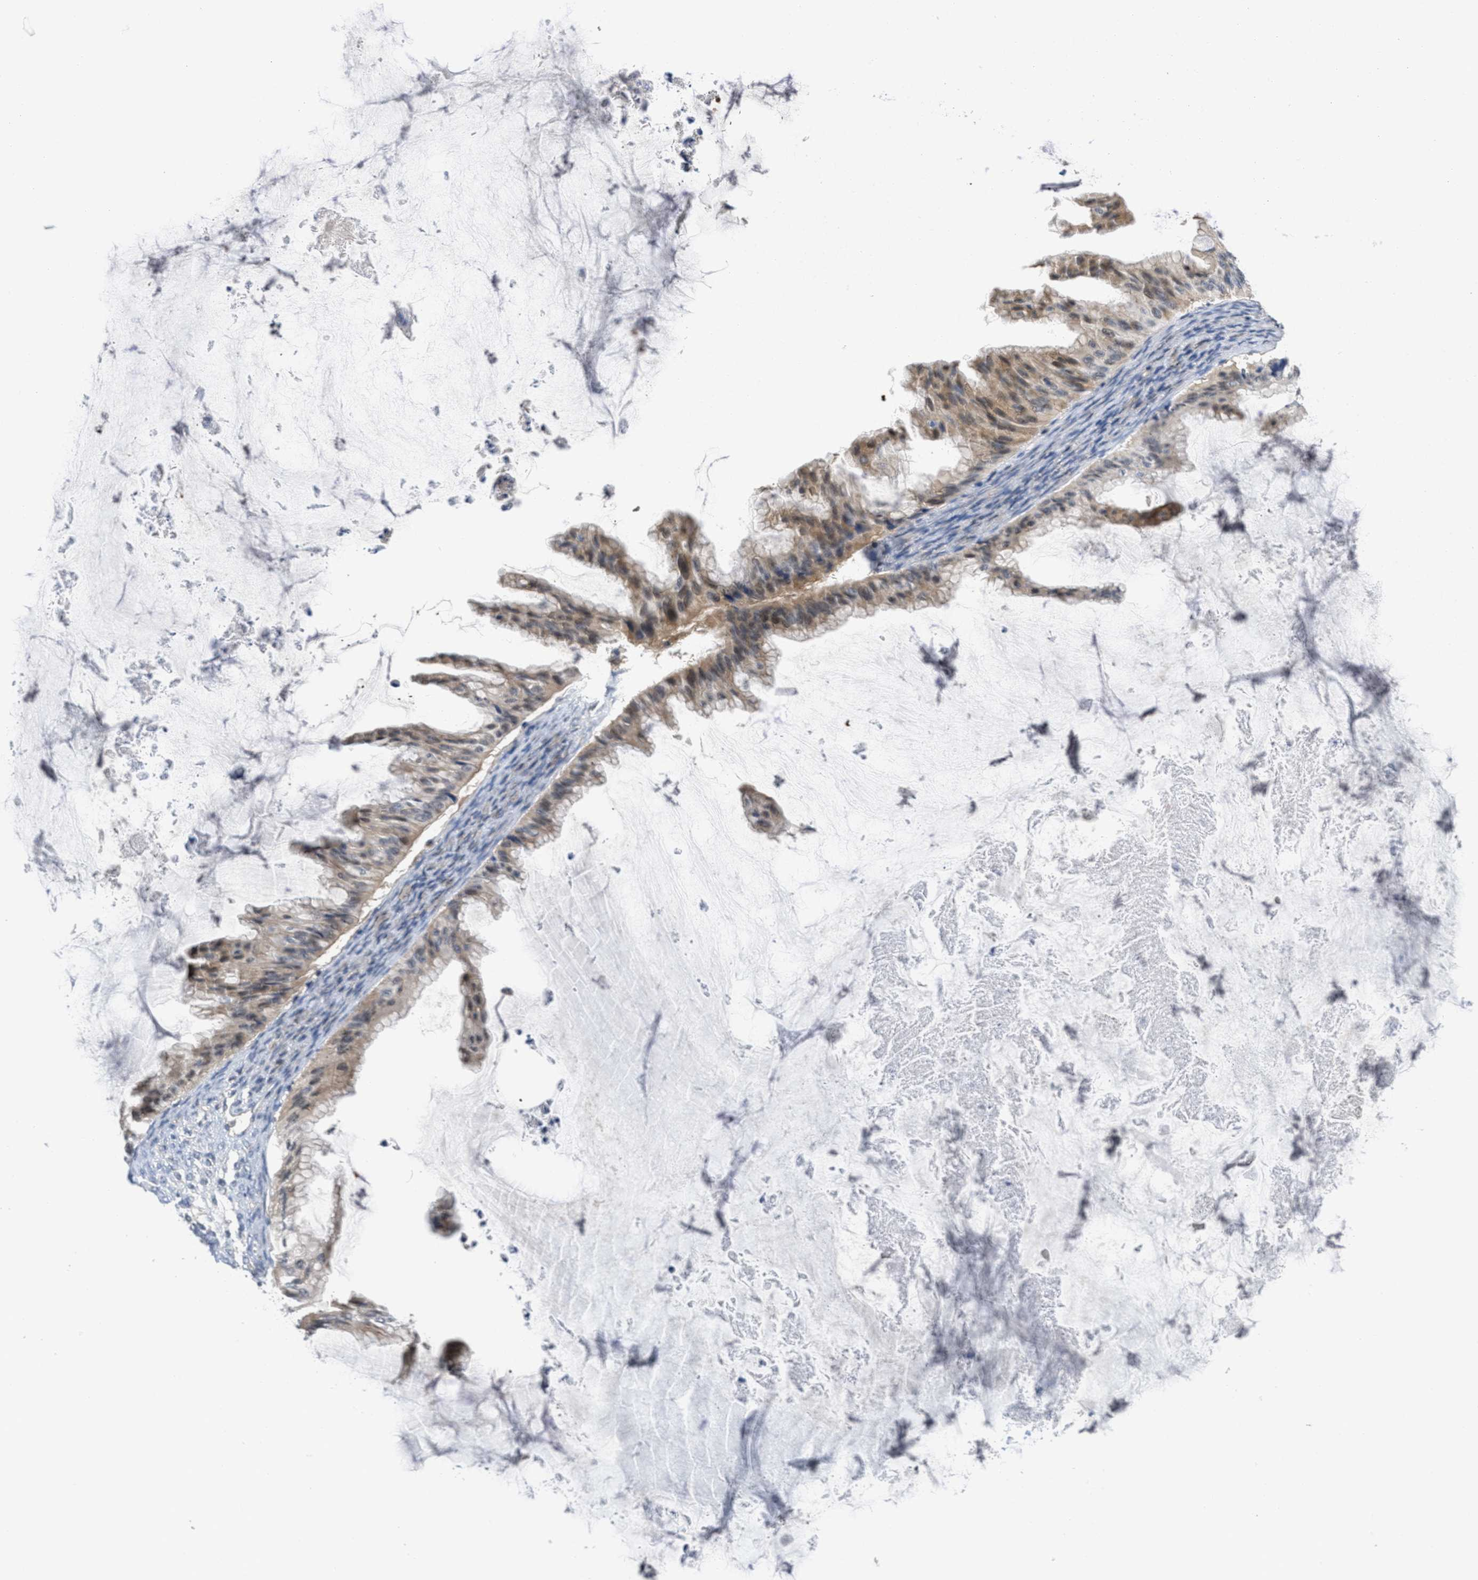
{"staining": {"intensity": "moderate", "quantity": "25%-75%", "location": "cytoplasmic/membranous"}, "tissue": "ovarian cancer", "cell_type": "Tumor cells", "image_type": "cancer", "snomed": [{"axis": "morphology", "description": "Cystadenocarcinoma, mucinous, NOS"}, {"axis": "topography", "description": "Ovary"}], "caption": "The histopathology image demonstrates immunohistochemical staining of ovarian mucinous cystadenocarcinoma. There is moderate cytoplasmic/membranous expression is appreciated in approximately 25%-75% of tumor cells.", "gene": "ANGPT1", "patient": {"sex": "female", "age": 61}}